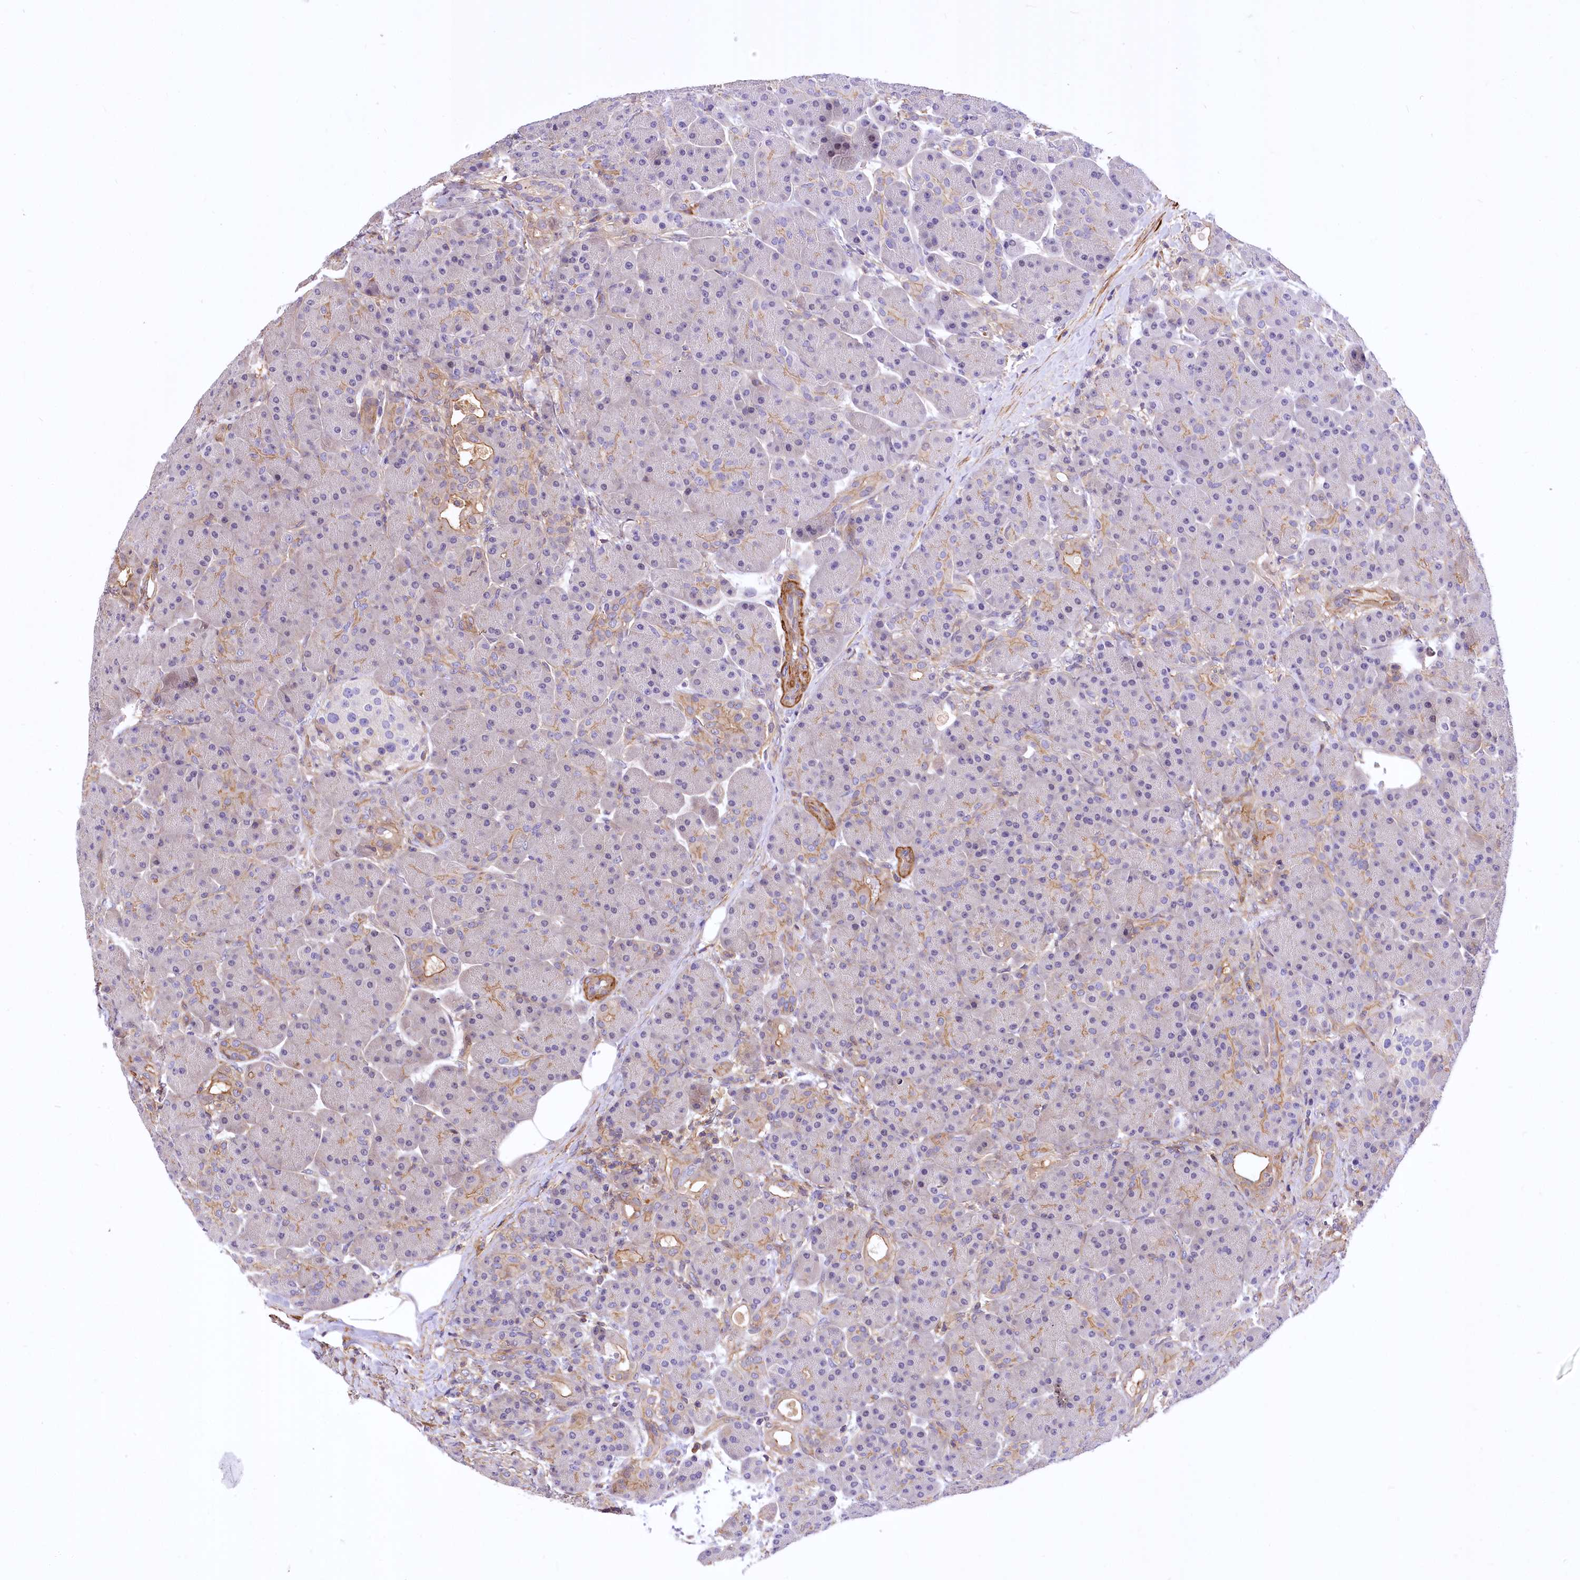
{"staining": {"intensity": "moderate", "quantity": "<25%", "location": "cytoplasmic/membranous"}, "tissue": "pancreas", "cell_type": "Exocrine glandular cells", "image_type": "normal", "snomed": [{"axis": "morphology", "description": "Normal tissue, NOS"}, {"axis": "topography", "description": "Pancreas"}], "caption": "Brown immunohistochemical staining in normal human pancreas displays moderate cytoplasmic/membranous staining in approximately <25% of exocrine glandular cells.", "gene": "DPP3", "patient": {"sex": "male", "age": 63}}